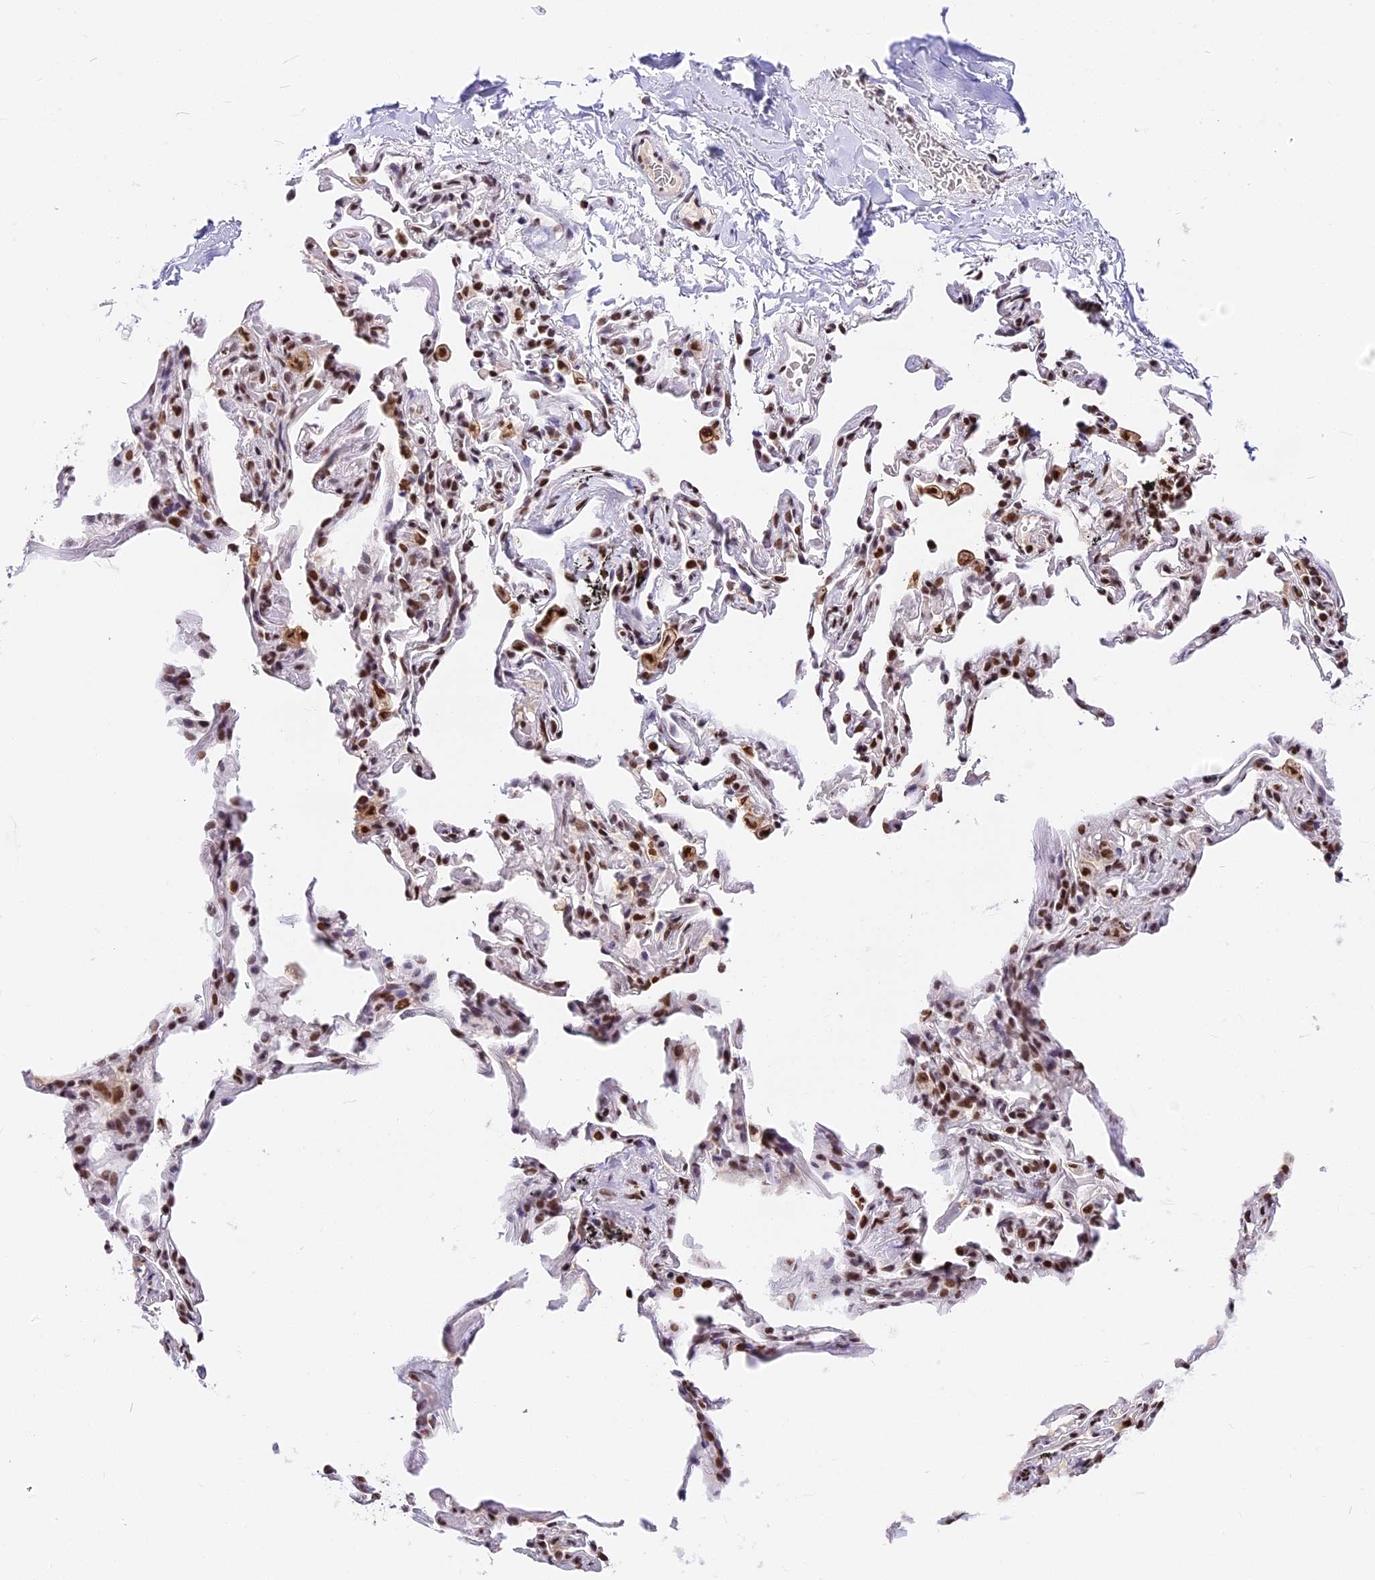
{"staining": {"intensity": "moderate", "quantity": "25%-75%", "location": "nuclear"}, "tissue": "adipose tissue", "cell_type": "Adipocytes", "image_type": "normal", "snomed": [{"axis": "morphology", "description": "Normal tissue, NOS"}, {"axis": "topography", "description": "Lymph node"}, {"axis": "topography", "description": "Bronchus"}], "caption": "Immunohistochemistry (IHC) histopathology image of benign human adipose tissue stained for a protein (brown), which shows medium levels of moderate nuclear staining in approximately 25%-75% of adipocytes.", "gene": "SBNO1", "patient": {"sex": "male", "age": 63}}